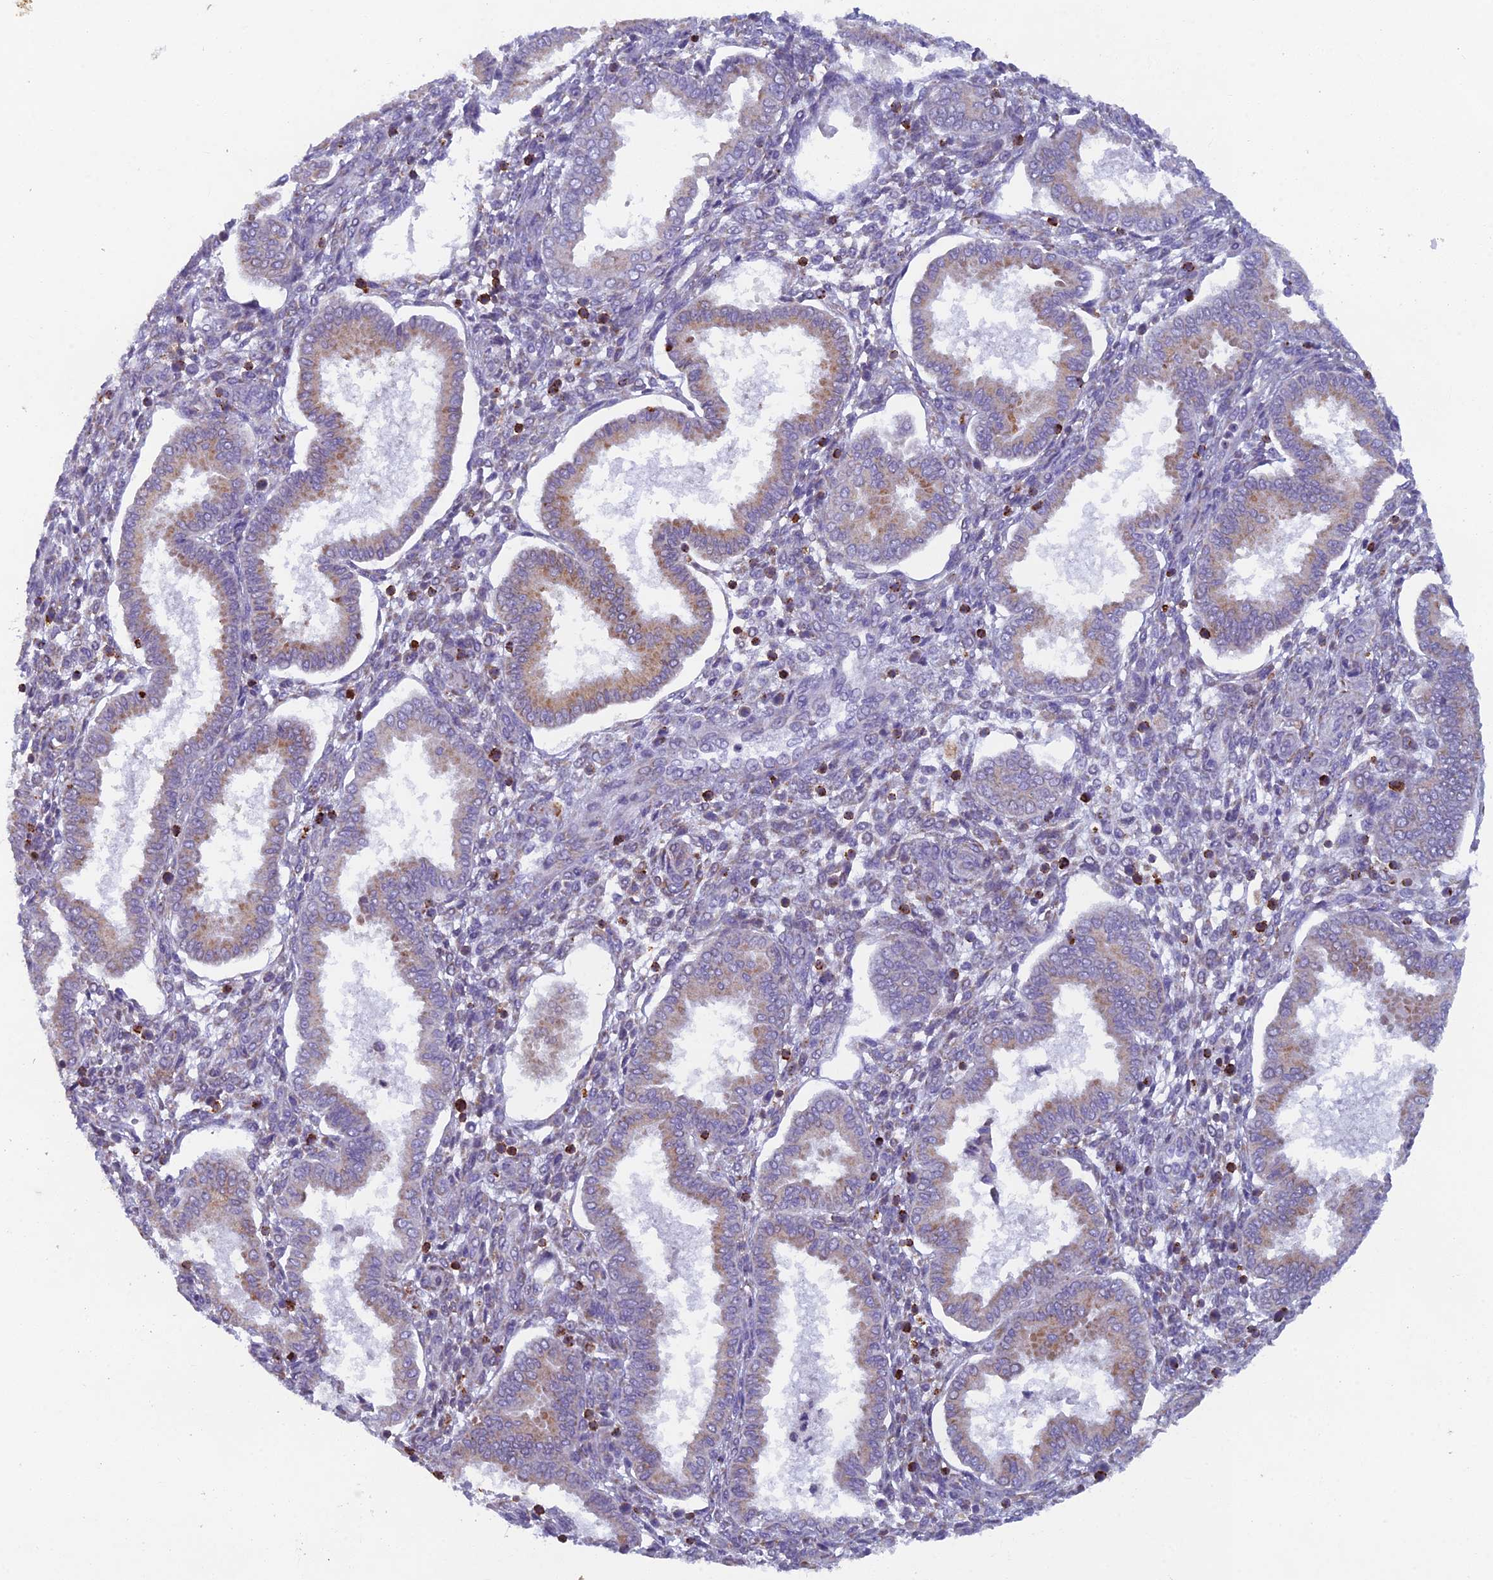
{"staining": {"intensity": "negative", "quantity": "none", "location": "none"}, "tissue": "endometrium", "cell_type": "Cells in endometrial stroma", "image_type": "normal", "snomed": [{"axis": "morphology", "description": "Normal tissue, NOS"}, {"axis": "topography", "description": "Endometrium"}], "caption": "An immunohistochemistry (IHC) micrograph of unremarkable endometrium is shown. There is no staining in cells in endometrial stroma of endometrium.", "gene": "ABI3BP", "patient": {"sex": "female", "age": 24}}